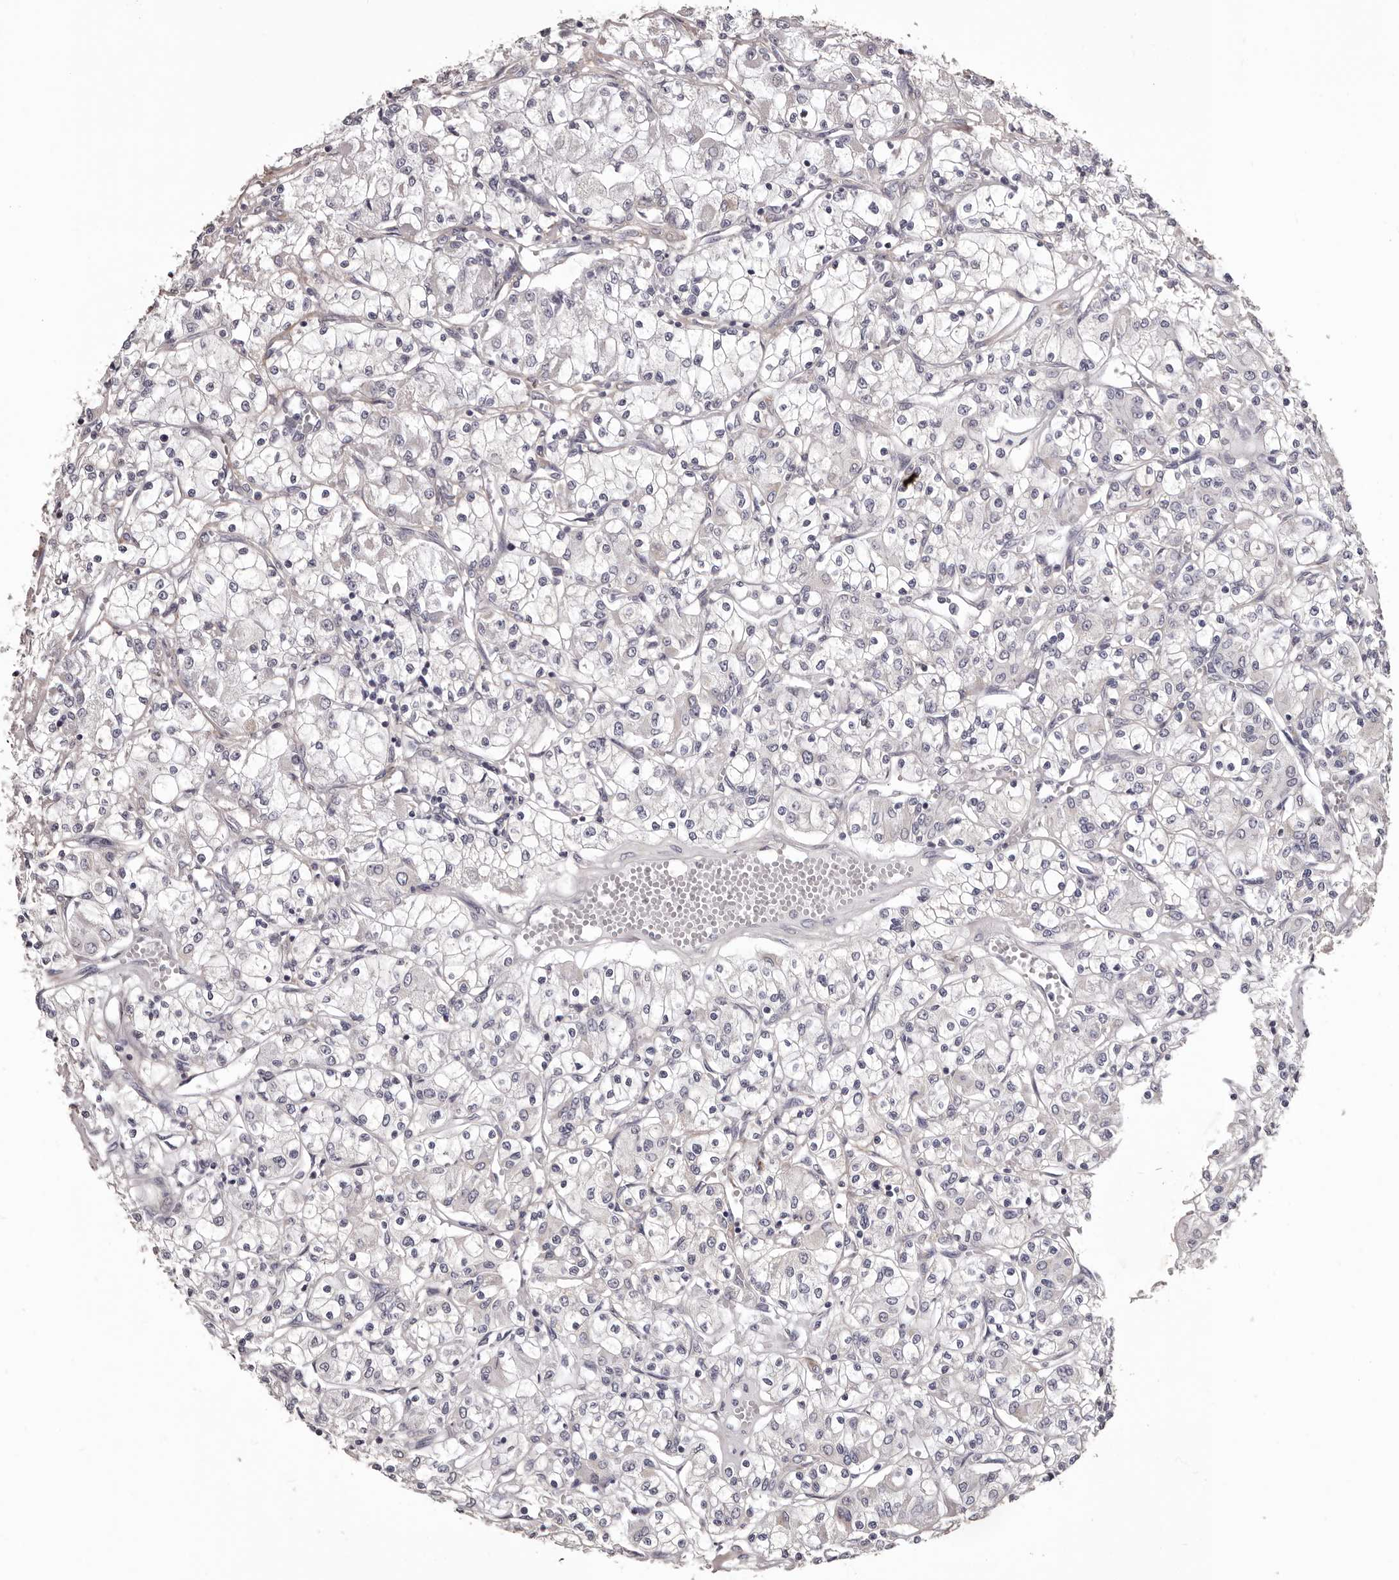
{"staining": {"intensity": "negative", "quantity": "none", "location": "none"}, "tissue": "renal cancer", "cell_type": "Tumor cells", "image_type": "cancer", "snomed": [{"axis": "morphology", "description": "Adenocarcinoma, NOS"}, {"axis": "topography", "description": "Kidney"}], "caption": "Immunohistochemical staining of human renal cancer (adenocarcinoma) demonstrates no significant staining in tumor cells. (DAB immunohistochemistry with hematoxylin counter stain).", "gene": "COL6A1", "patient": {"sex": "female", "age": 59}}